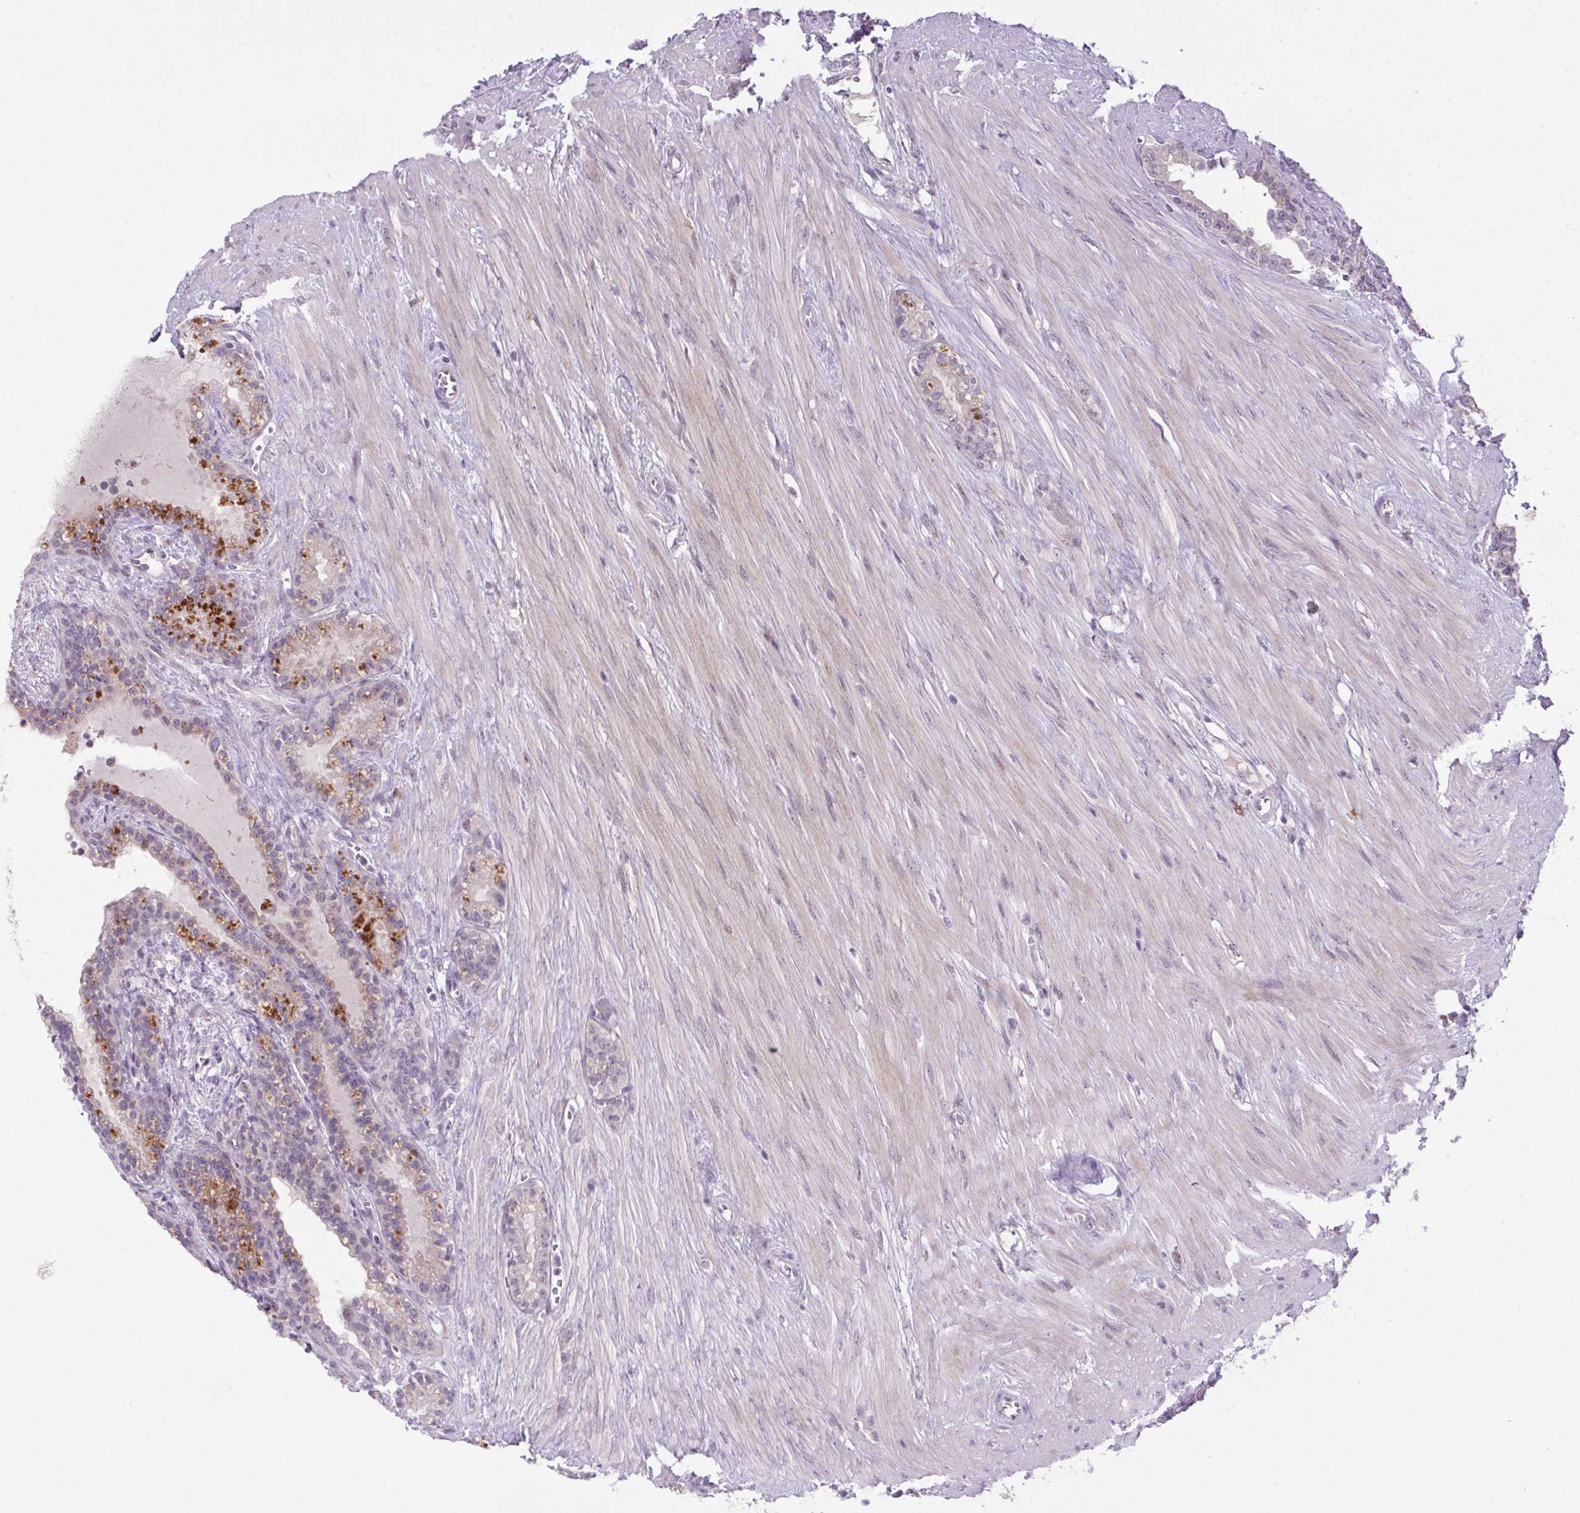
{"staining": {"intensity": "moderate", "quantity": "<25%", "location": "cytoplasmic/membranous"}, "tissue": "seminal vesicle", "cell_type": "Glandular cells", "image_type": "normal", "snomed": [{"axis": "morphology", "description": "Normal tissue, NOS"}, {"axis": "morphology", "description": "Urothelial carcinoma, NOS"}, {"axis": "topography", "description": "Urinary bladder"}, {"axis": "topography", "description": "Seminal veicle"}], "caption": "Moderate cytoplasmic/membranous positivity for a protein is present in approximately <25% of glandular cells of unremarkable seminal vesicle using IHC.", "gene": "LRRTM1", "patient": {"sex": "male", "age": 76}}